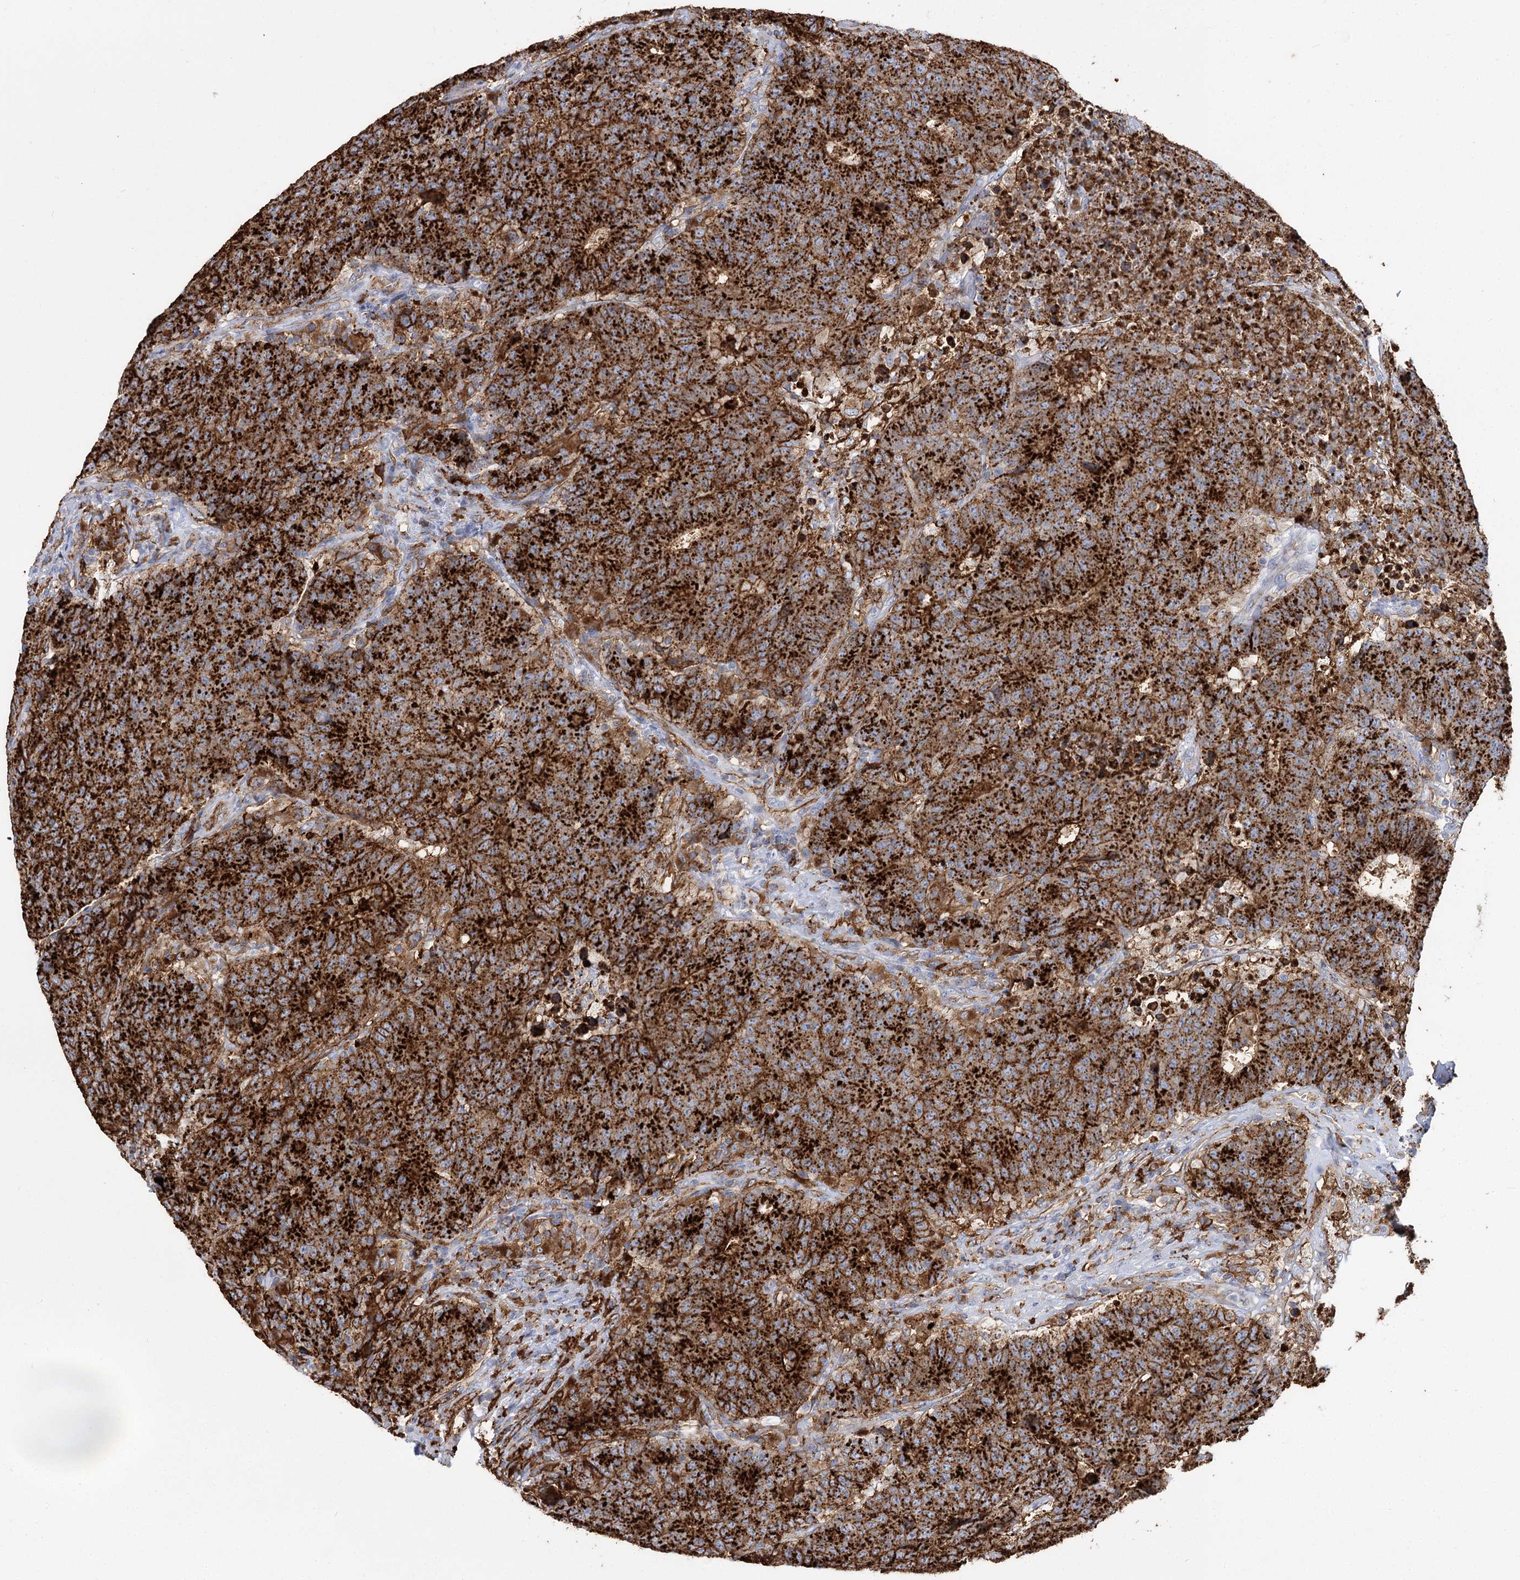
{"staining": {"intensity": "strong", "quantity": ">75%", "location": "cytoplasmic/membranous"}, "tissue": "colorectal cancer", "cell_type": "Tumor cells", "image_type": "cancer", "snomed": [{"axis": "morphology", "description": "Adenocarcinoma, NOS"}, {"axis": "topography", "description": "Colon"}], "caption": "An image of human colorectal cancer stained for a protein demonstrates strong cytoplasmic/membranous brown staining in tumor cells. (brown staining indicates protein expression, while blue staining denotes nuclei).", "gene": "PIWIL4", "patient": {"sex": "female", "age": 75}}